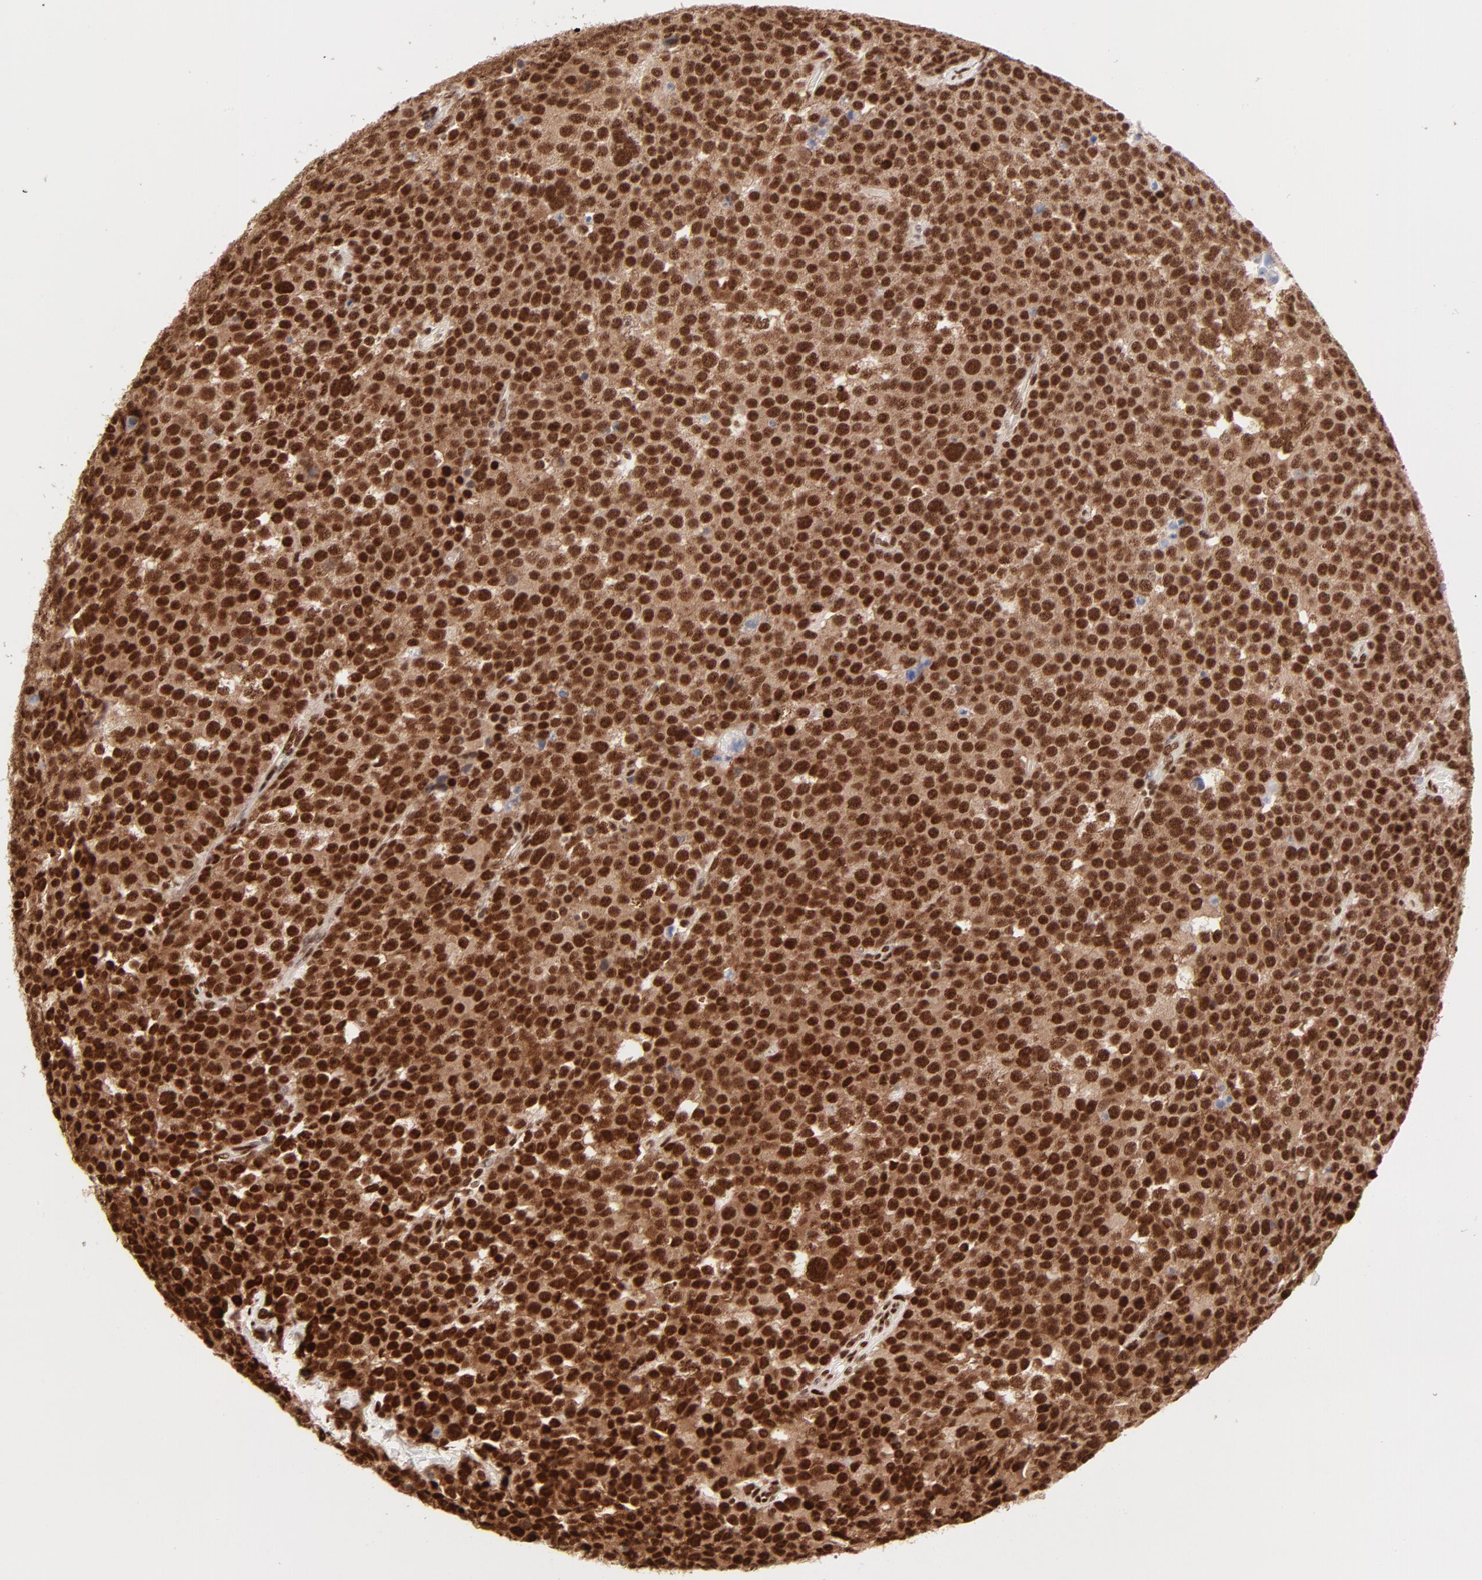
{"staining": {"intensity": "strong", "quantity": ">75%", "location": "cytoplasmic/membranous,nuclear"}, "tissue": "testis cancer", "cell_type": "Tumor cells", "image_type": "cancer", "snomed": [{"axis": "morphology", "description": "Seminoma, NOS"}, {"axis": "topography", "description": "Testis"}], "caption": "Immunohistochemistry photomicrograph of human testis seminoma stained for a protein (brown), which demonstrates high levels of strong cytoplasmic/membranous and nuclear positivity in approximately >75% of tumor cells.", "gene": "TARDBP", "patient": {"sex": "male", "age": 71}}